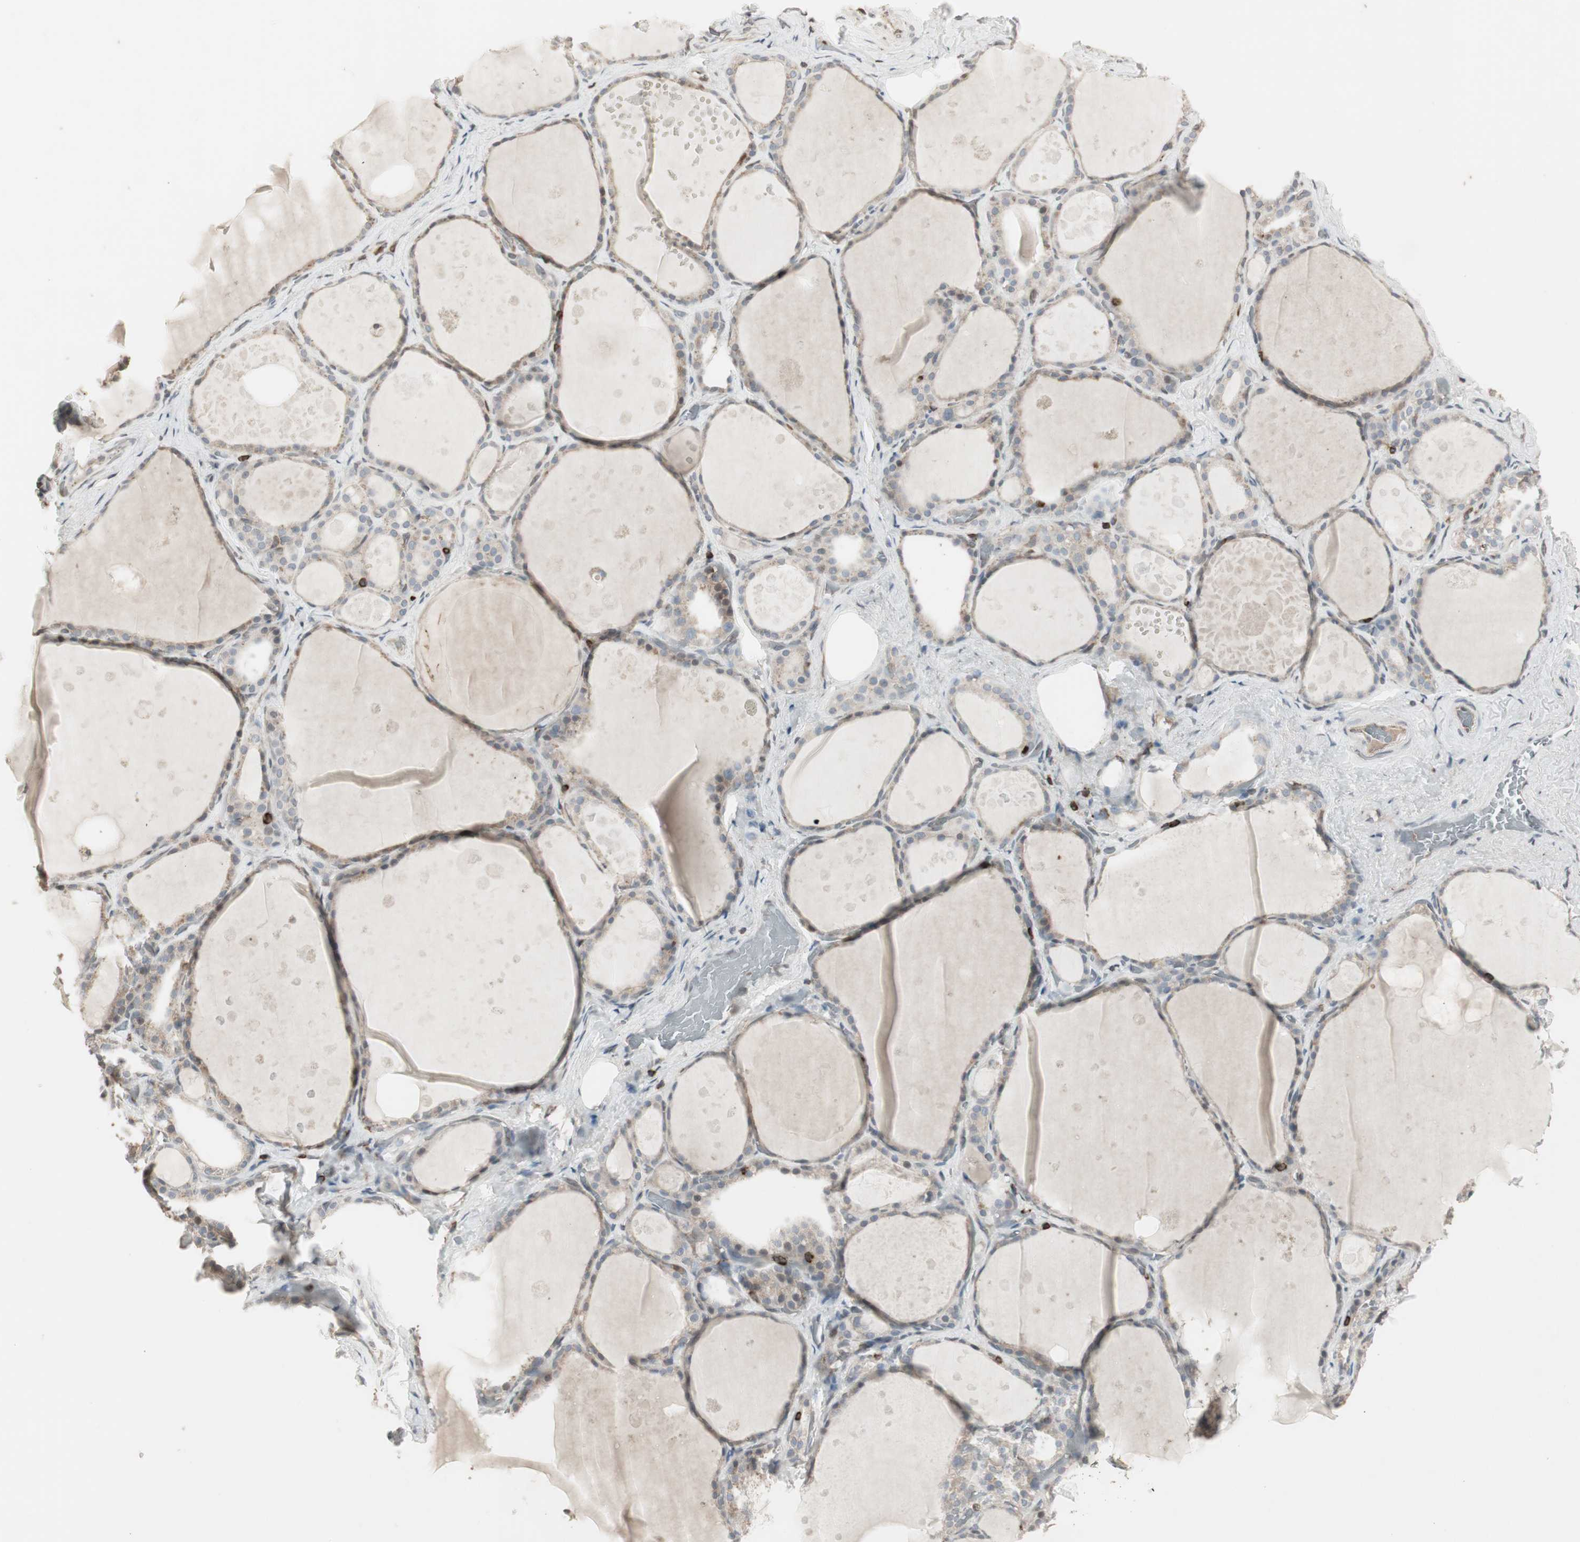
{"staining": {"intensity": "weak", "quantity": ">75%", "location": "cytoplasmic/membranous"}, "tissue": "thyroid gland", "cell_type": "Glandular cells", "image_type": "normal", "snomed": [{"axis": "morphology", "description": "Normal tissue, NOS"}, {"axis": "topography", "description": "Thyroid gland"}], "caption": "Brown immunohistochemical staining in normal human thyroid gland displays weak cytoplasmic/membranous staining in approximately >75% of glandular cells.", "gene": "ARHGEF1", "patient": {"sex": "male", "age": 61}}